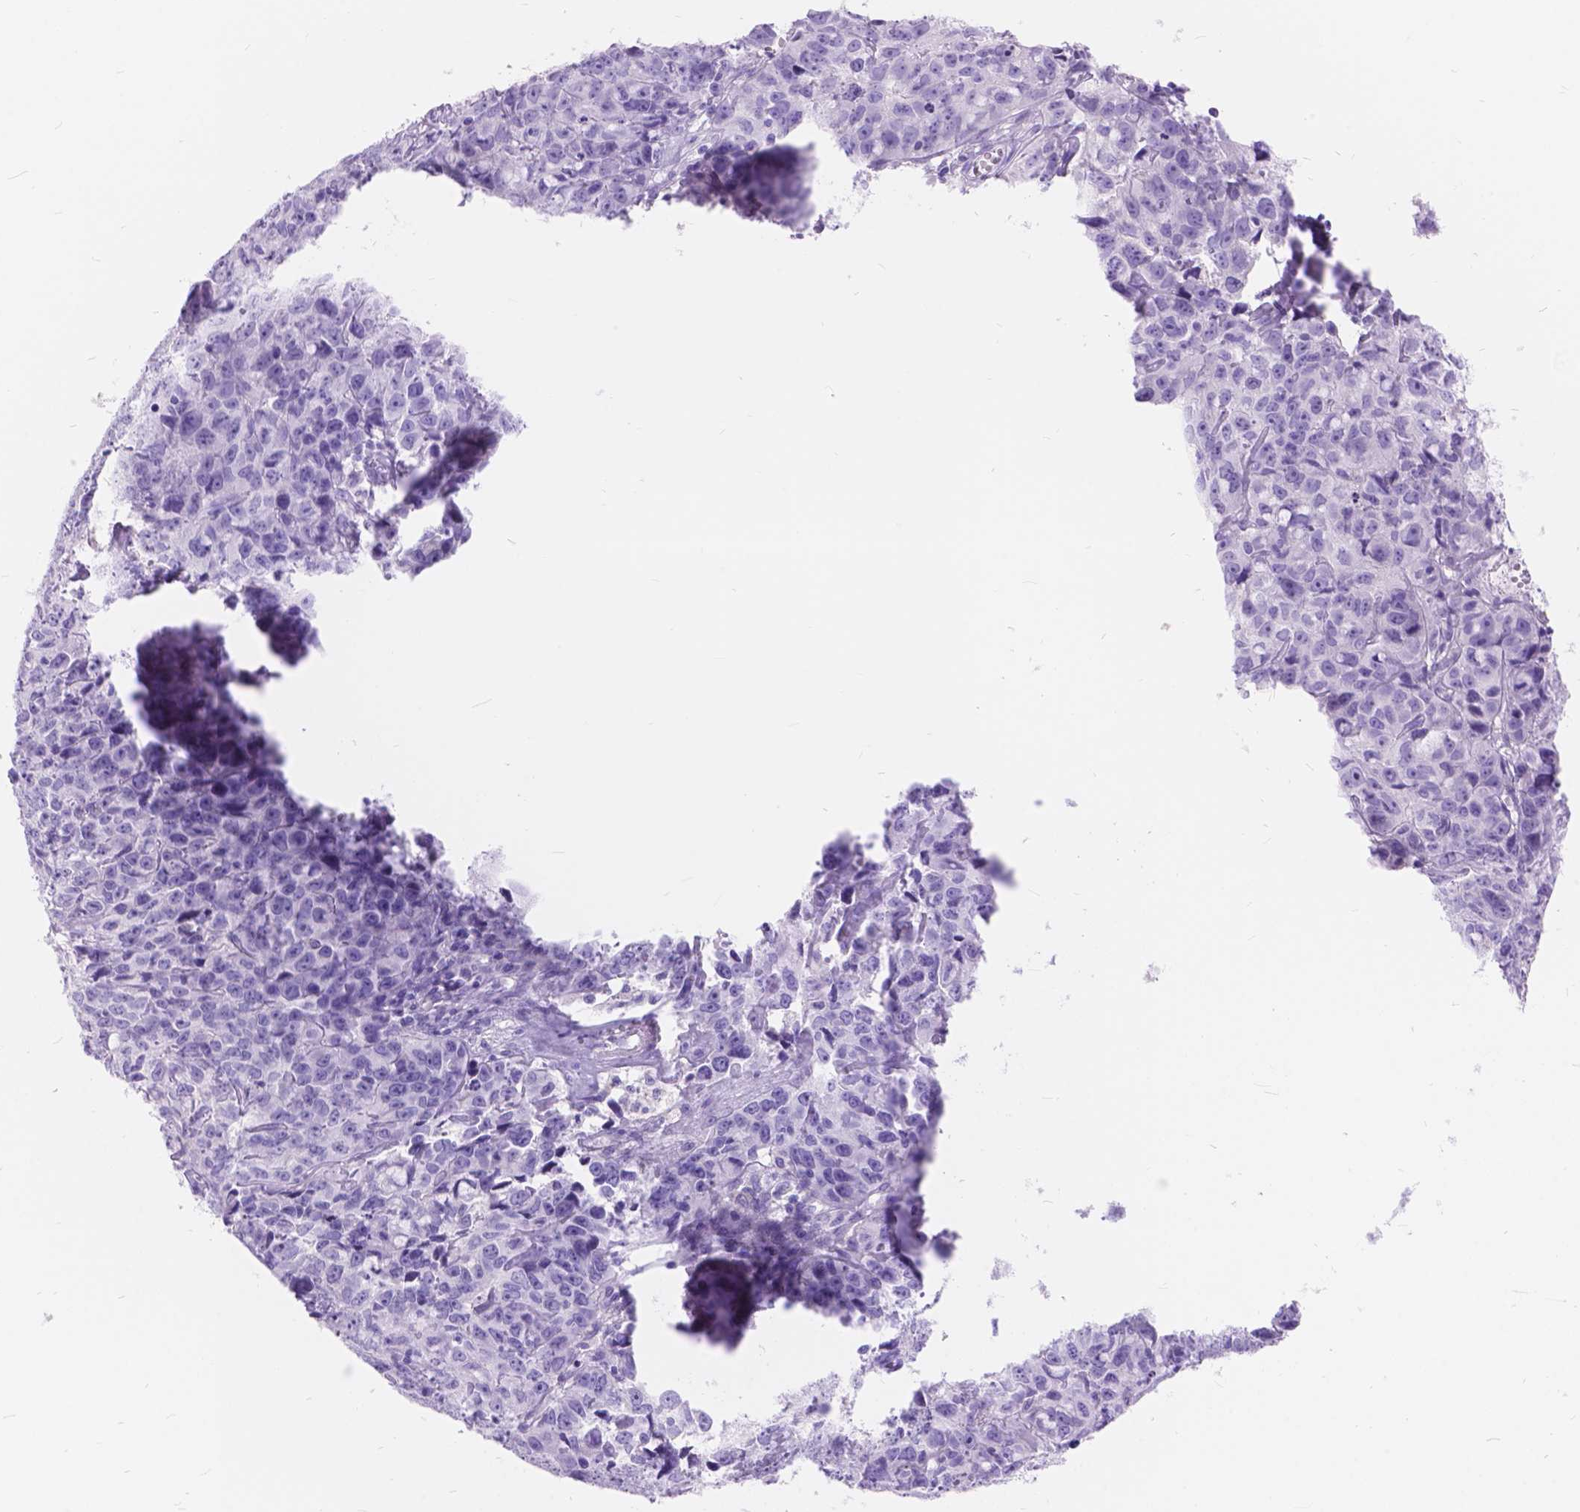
{"staining": {"intensity": "negative", "quantity": "none", "location": "none"}, "tissue": "cervical cancer", "cell_type": "Tumor cells", "image_type": "cancer", "snomed": [{"axis": "morphology", "description": "Squamous cell carcinoma, NOS"}, {"axis": "topography", "description": "Cervix"}], "caption": "An image of cervical cancer (squamous cell carcinoma) stained for a protein exhibits no brown staining in tumor cells.", "gene": "FOXL2", "patient": {"sex": "female", "age": 28}}